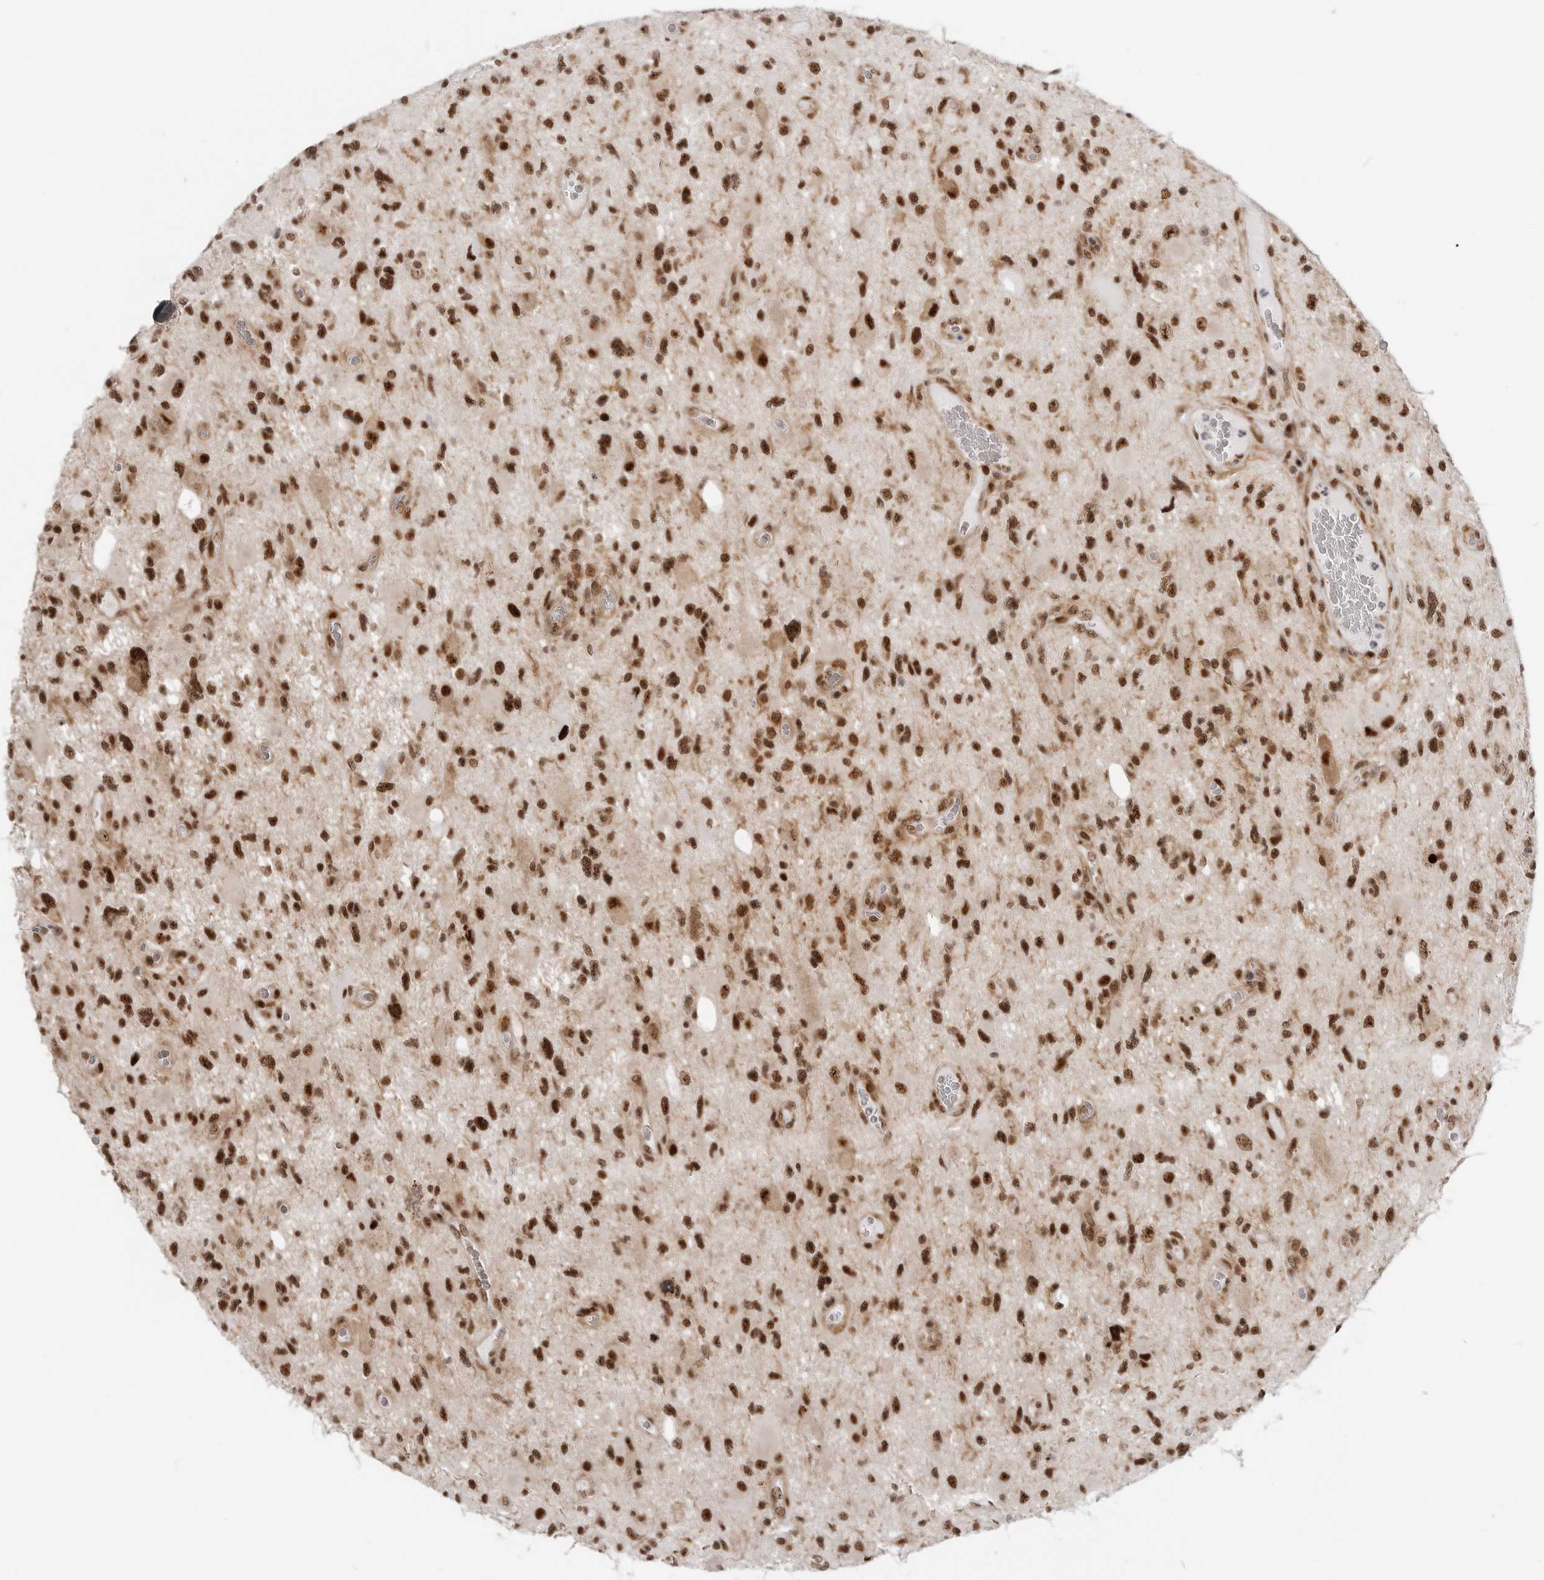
{"staining": {"intensity": "strong", "quantity": ">75%", "location": "nuclear"}, "tissue": "glioma", "cell_type": "Tumor cells", "image_type": "cancer", "snomed": [{"axis": "morphology", "description": "Glioma, malignant, High grade"}, {"axis": "topography", "description": "Brain"}], "caption": "Human high-grade glioma (malignant) stained for a protein (brown) exhibits strong nuclear positive staining in approximately >75% of tumor cells.", "gene": "GPATCH2", "patient": {"sex": "male", "age": 33}}